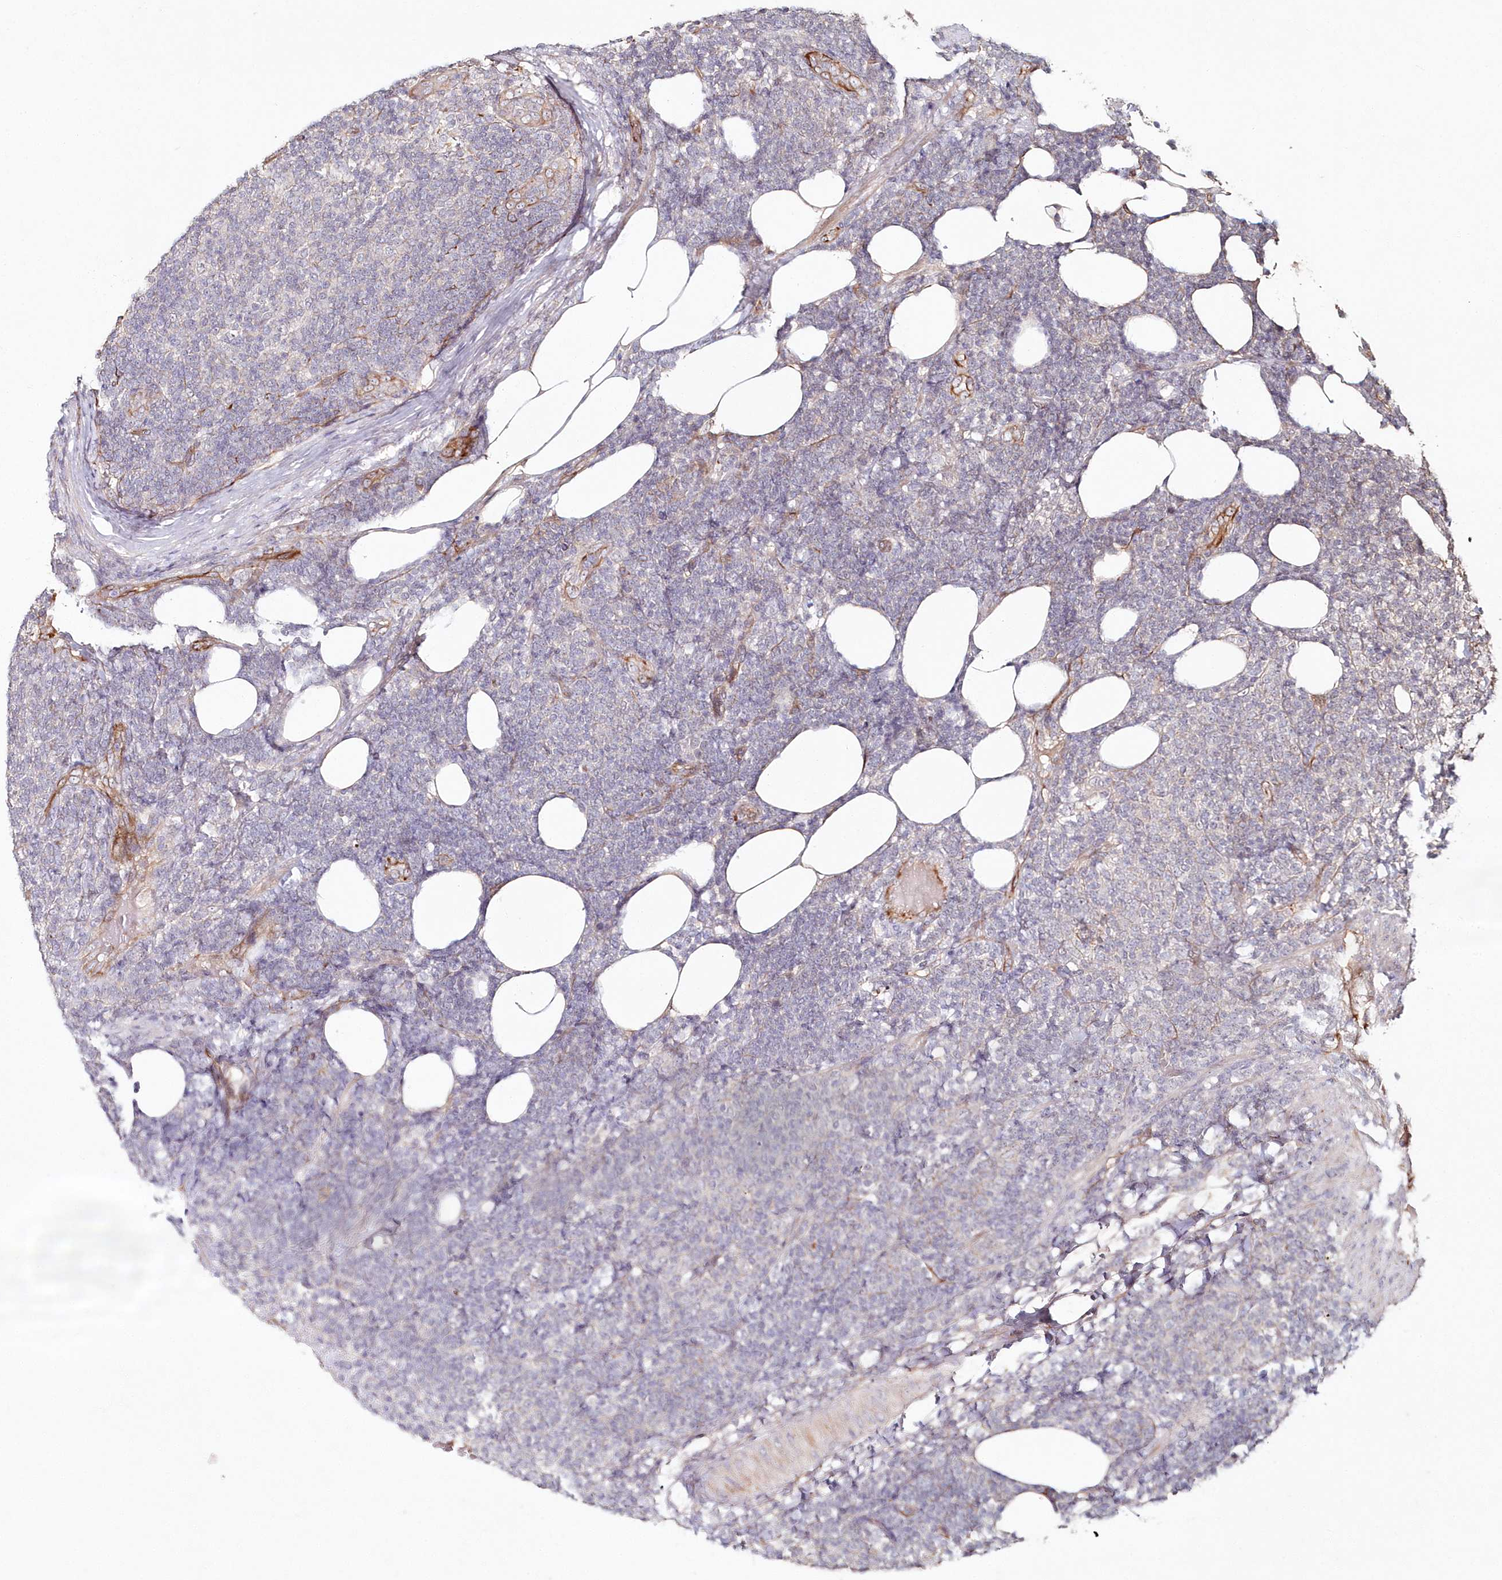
{"staining": {"intensity": "negative", "quantity": "none", "location": "none"}, "tissue": "lymphoma", "cell_type": "Tumor cells", "image_type": "cancer", "snomed": [{"axis": "morphology", "description": "Malignant lymphoma, non-Hodgkin's type, Low grade"}, {"axis": "topography", "description": "Lymph node"}], "caption": "This is an immunohistochemistry histopathology image of human lymphoma. There is no positivity in tumor cells.", "gene": "HYCC2", "patient": {"sex": "male", "age": 66}}